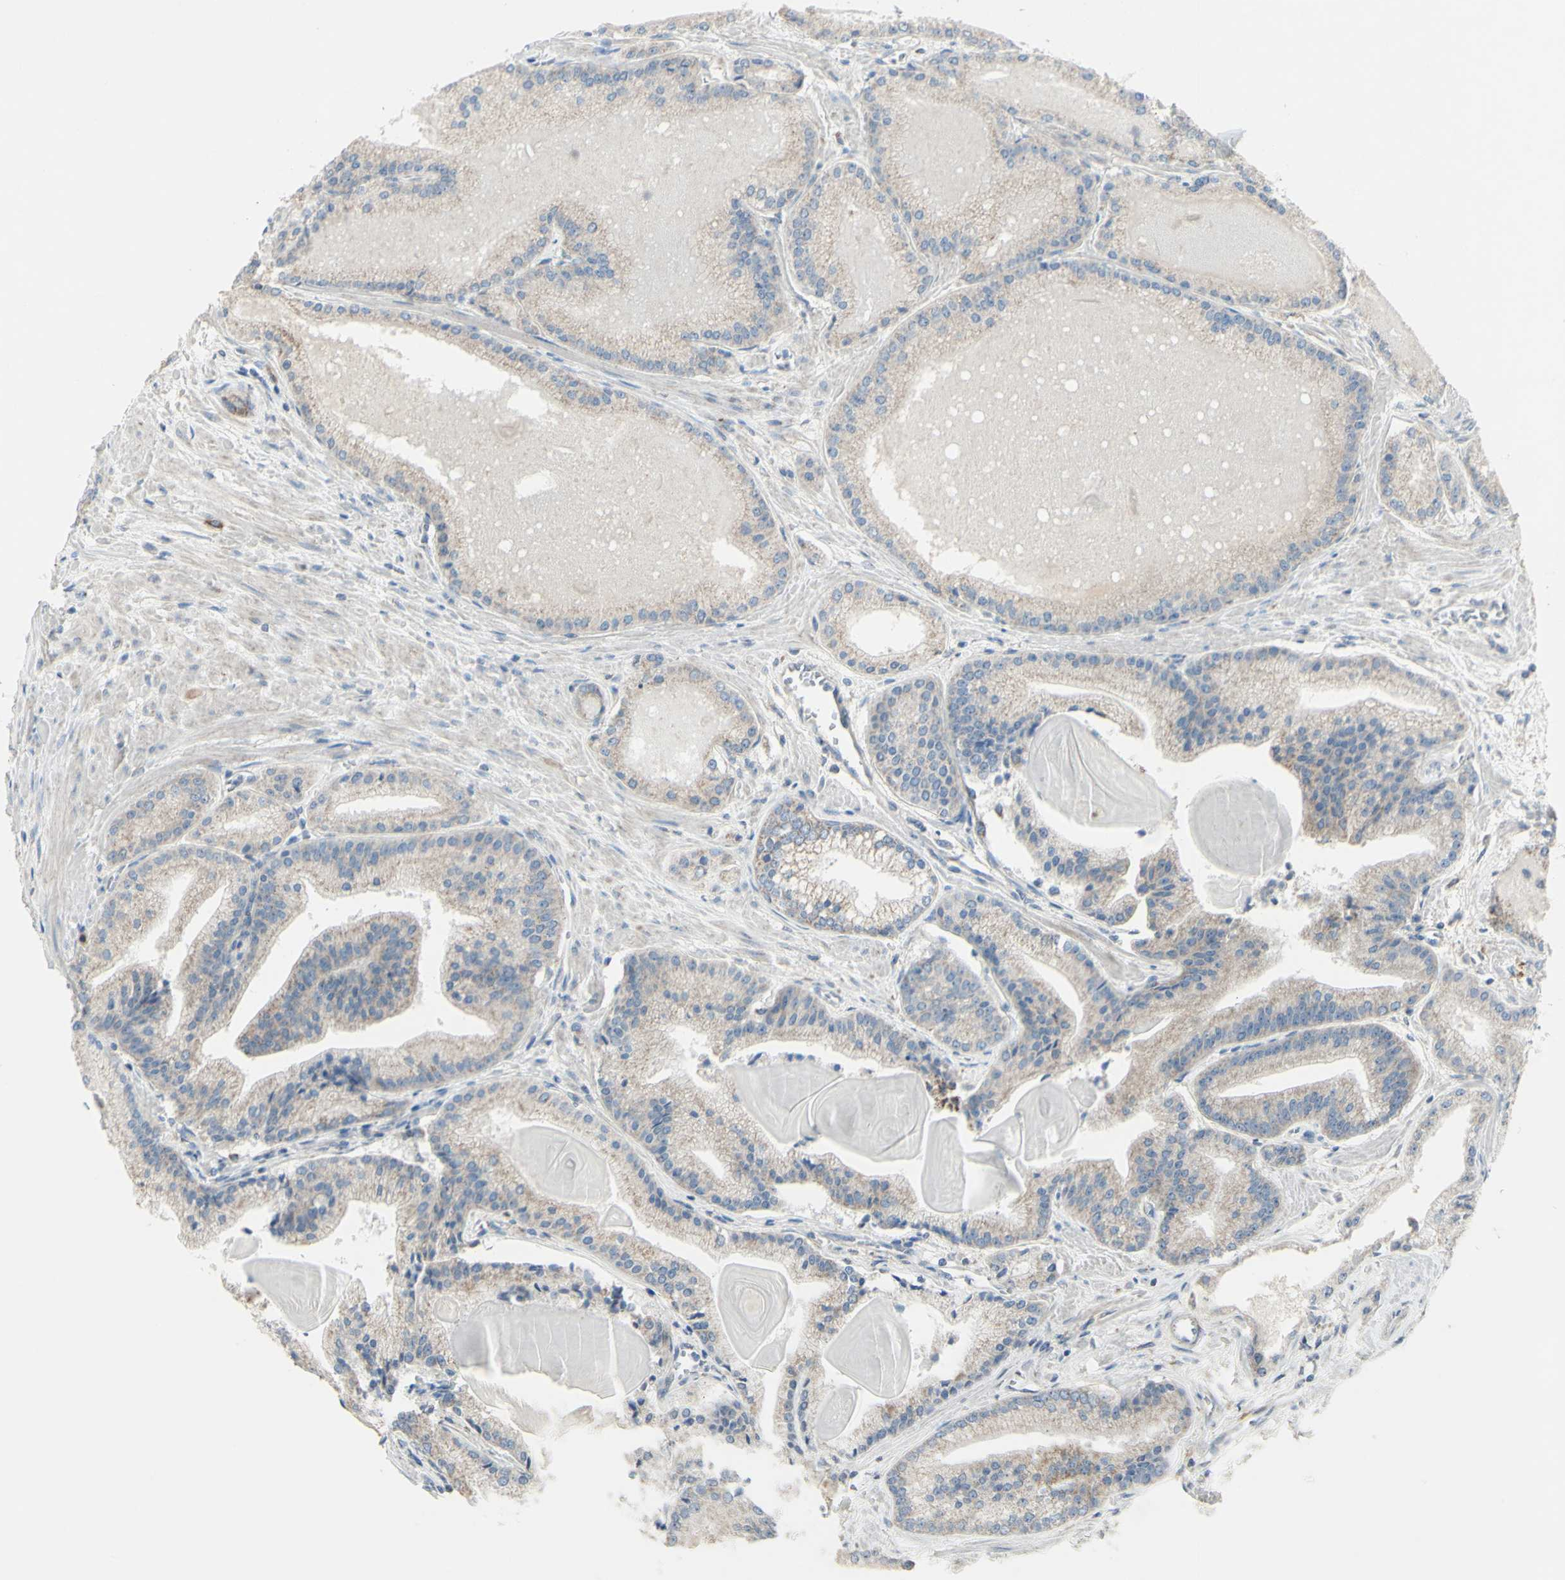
{"staining": {"intensity": "moderate", "quantity": "<25%", "location": "cytoplasmic/membranous"}, "tissue": "prostate cancer", "cell_type": "Tumor cells", "image_type": "cancer", "snomed": [{"axis": "morphology", "description": "Adenocarcinoma, Low grade"}, {"axis": "topography", "description": "Prostate"}], "caption": "Low-grade adenocarcinoma (prostate) stained for a protein (brown) displays moderate cytoplasmic/membranous positive expression in approximately <25% of tumor cells.", "gene": "CNTNAP1", "patient": {"sex": "male", "age": 59}}